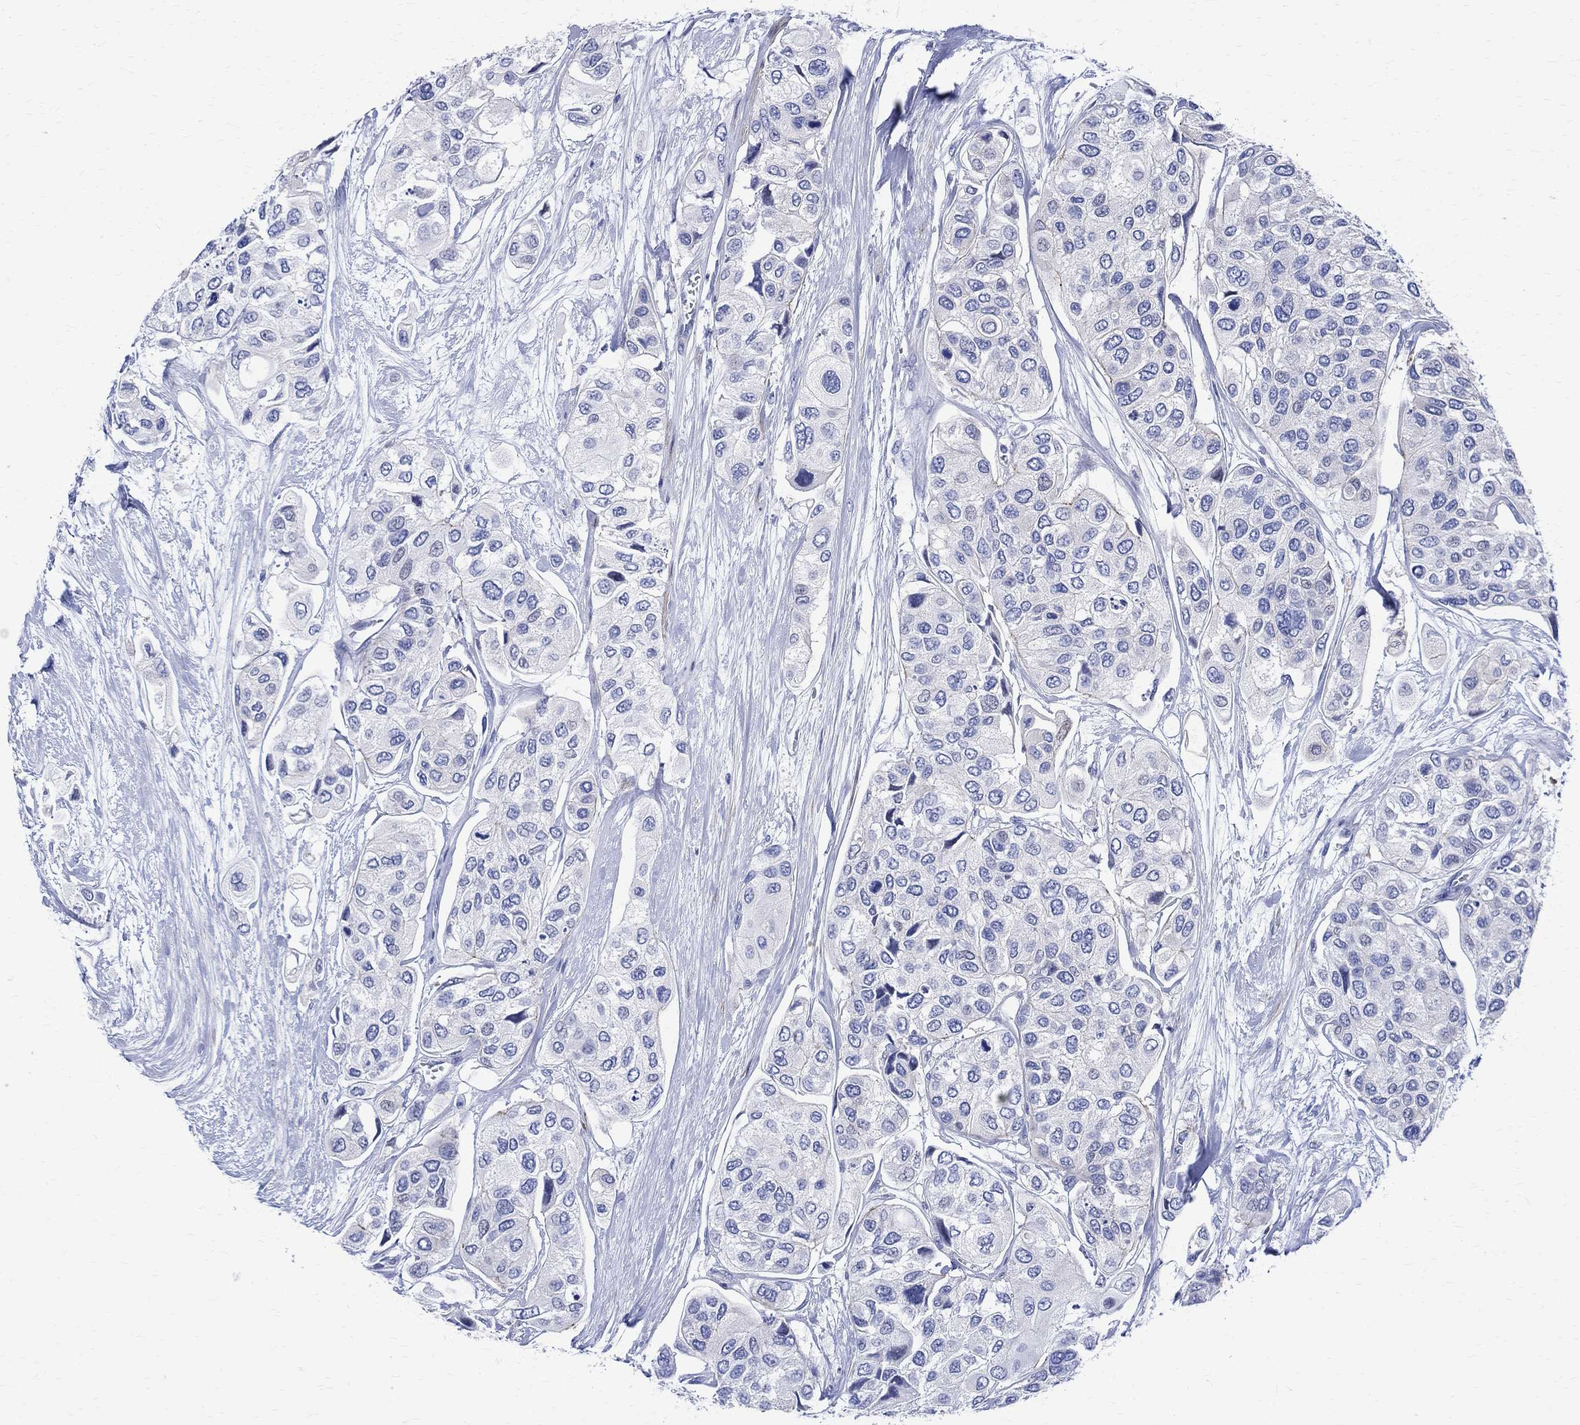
{"staining": {"intensity": "negative", "quantity": "none", "location": "none"}, "tissue": "urothelial cancer", "cell_type": "Tumor cells", "image_type": "cancer", "snomed": [{"axis": "morphology", "description": "Urothelial carcinoma, High grade"}, {"axis": "topography", "description": "Urinary bladder"}], "caption": "A micrograph of urothelial cancer stained for a protein displays no brown staining in tumor cells. The staining was performed using DAB to visualize the protein expression in brown, while the nuclei were stained in blue with hematoxylin (Magnification: 20x).", "gene": "PARVB", "patient": {"sex": "male", "age": 77}}